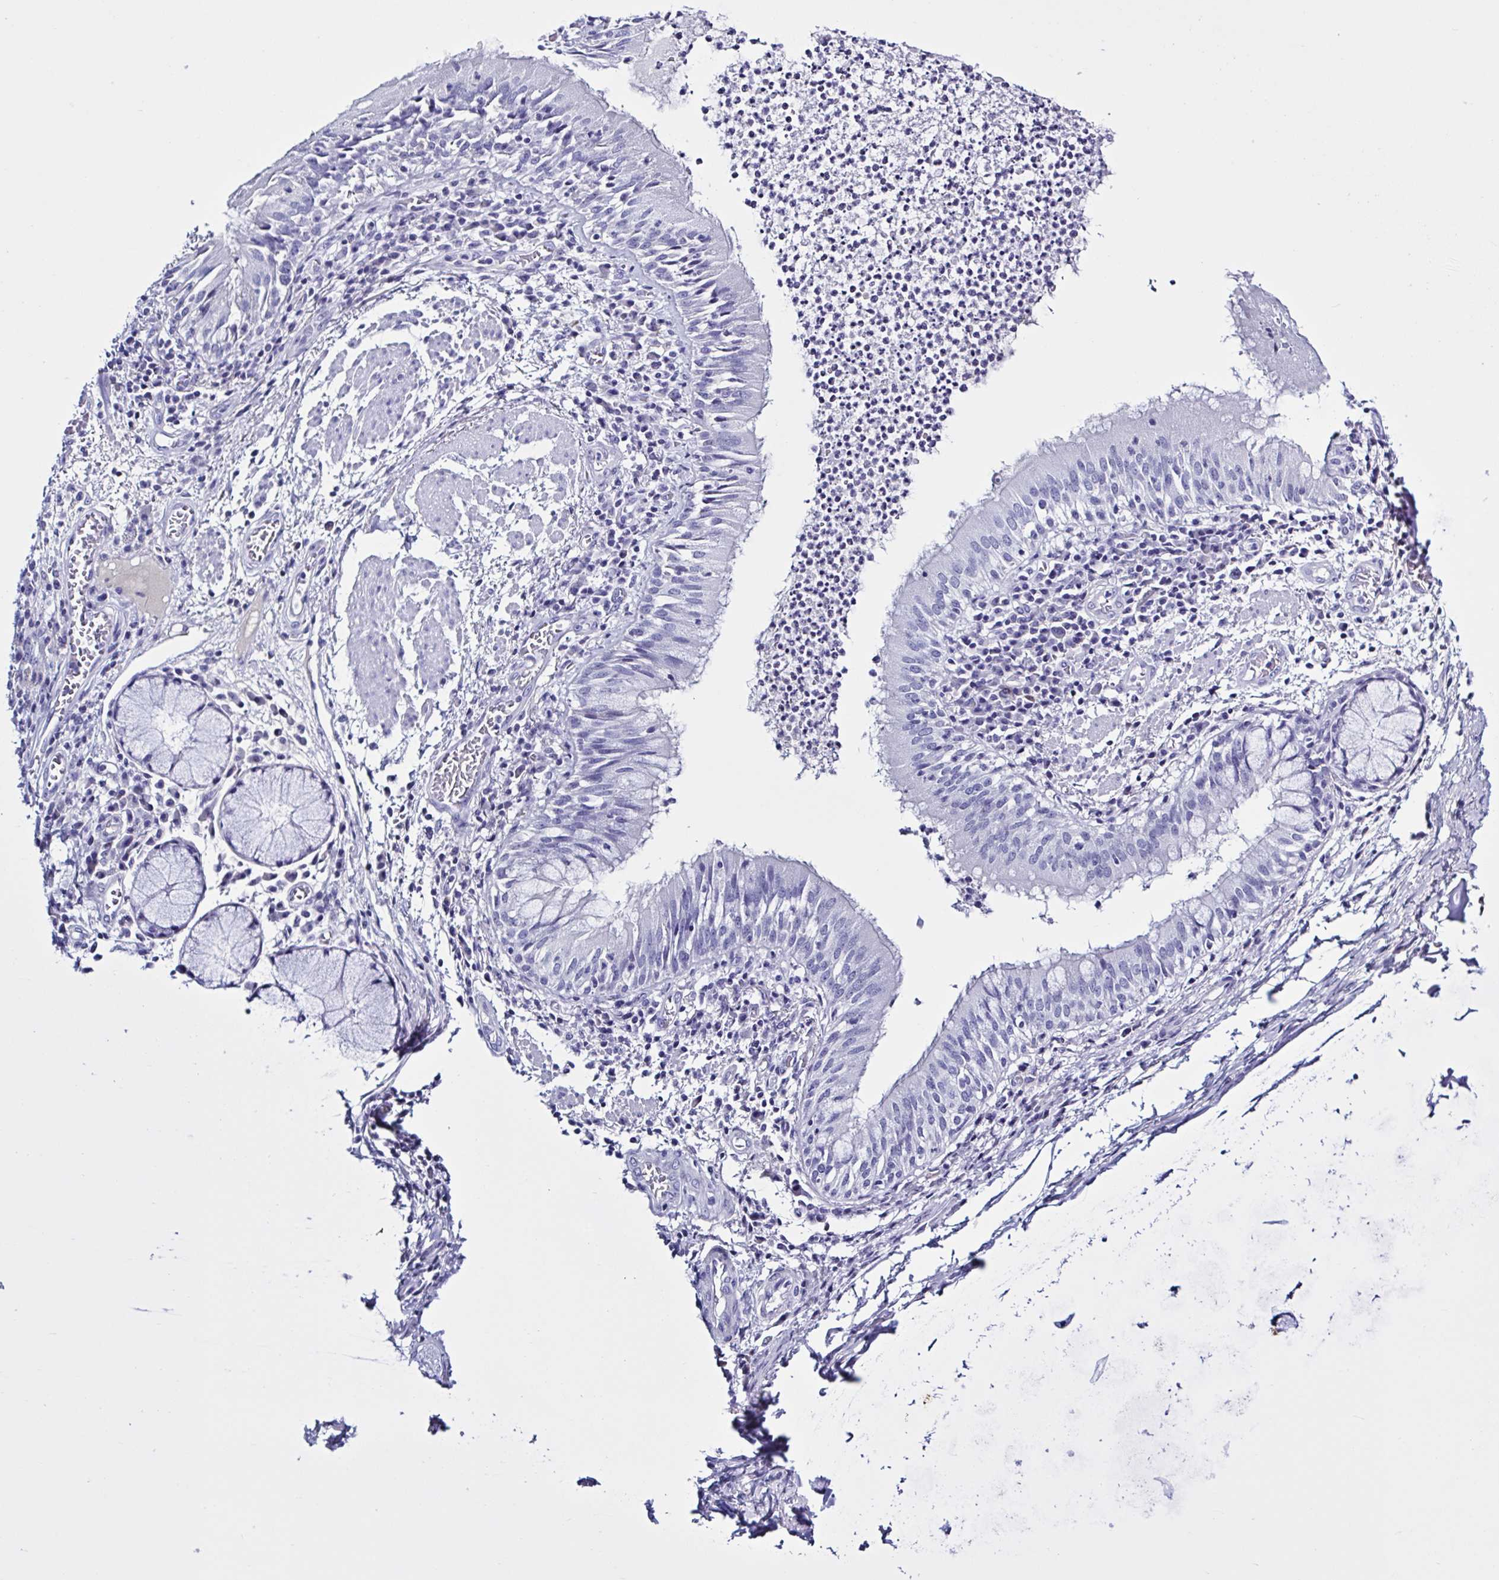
{"staining": {"intensity": "negative", "quantity": "none", "location": "none"}, "tissue": "bronchus", "cell_type": "Respiratory epithelial cells", "image_type": "normal", "snomed": [{"axis": "morphology", "description": "Normal tissue, NOS"}, {"axis": "topography", "description": "Lymph node"}, {"axis": "topography", "description": "Bronchus"}], "caption": "Benign bronchus was stained to show a protein in brown. There is no significant expression in respiratory epithelial cells. The staining is performed using DAB (3,3'-diaminobenzidine) brown chromogen with nuclei counter-stained in using hematoxylin.", "gene": "USP35", "patient": {"sex": "male", "age": 56}}